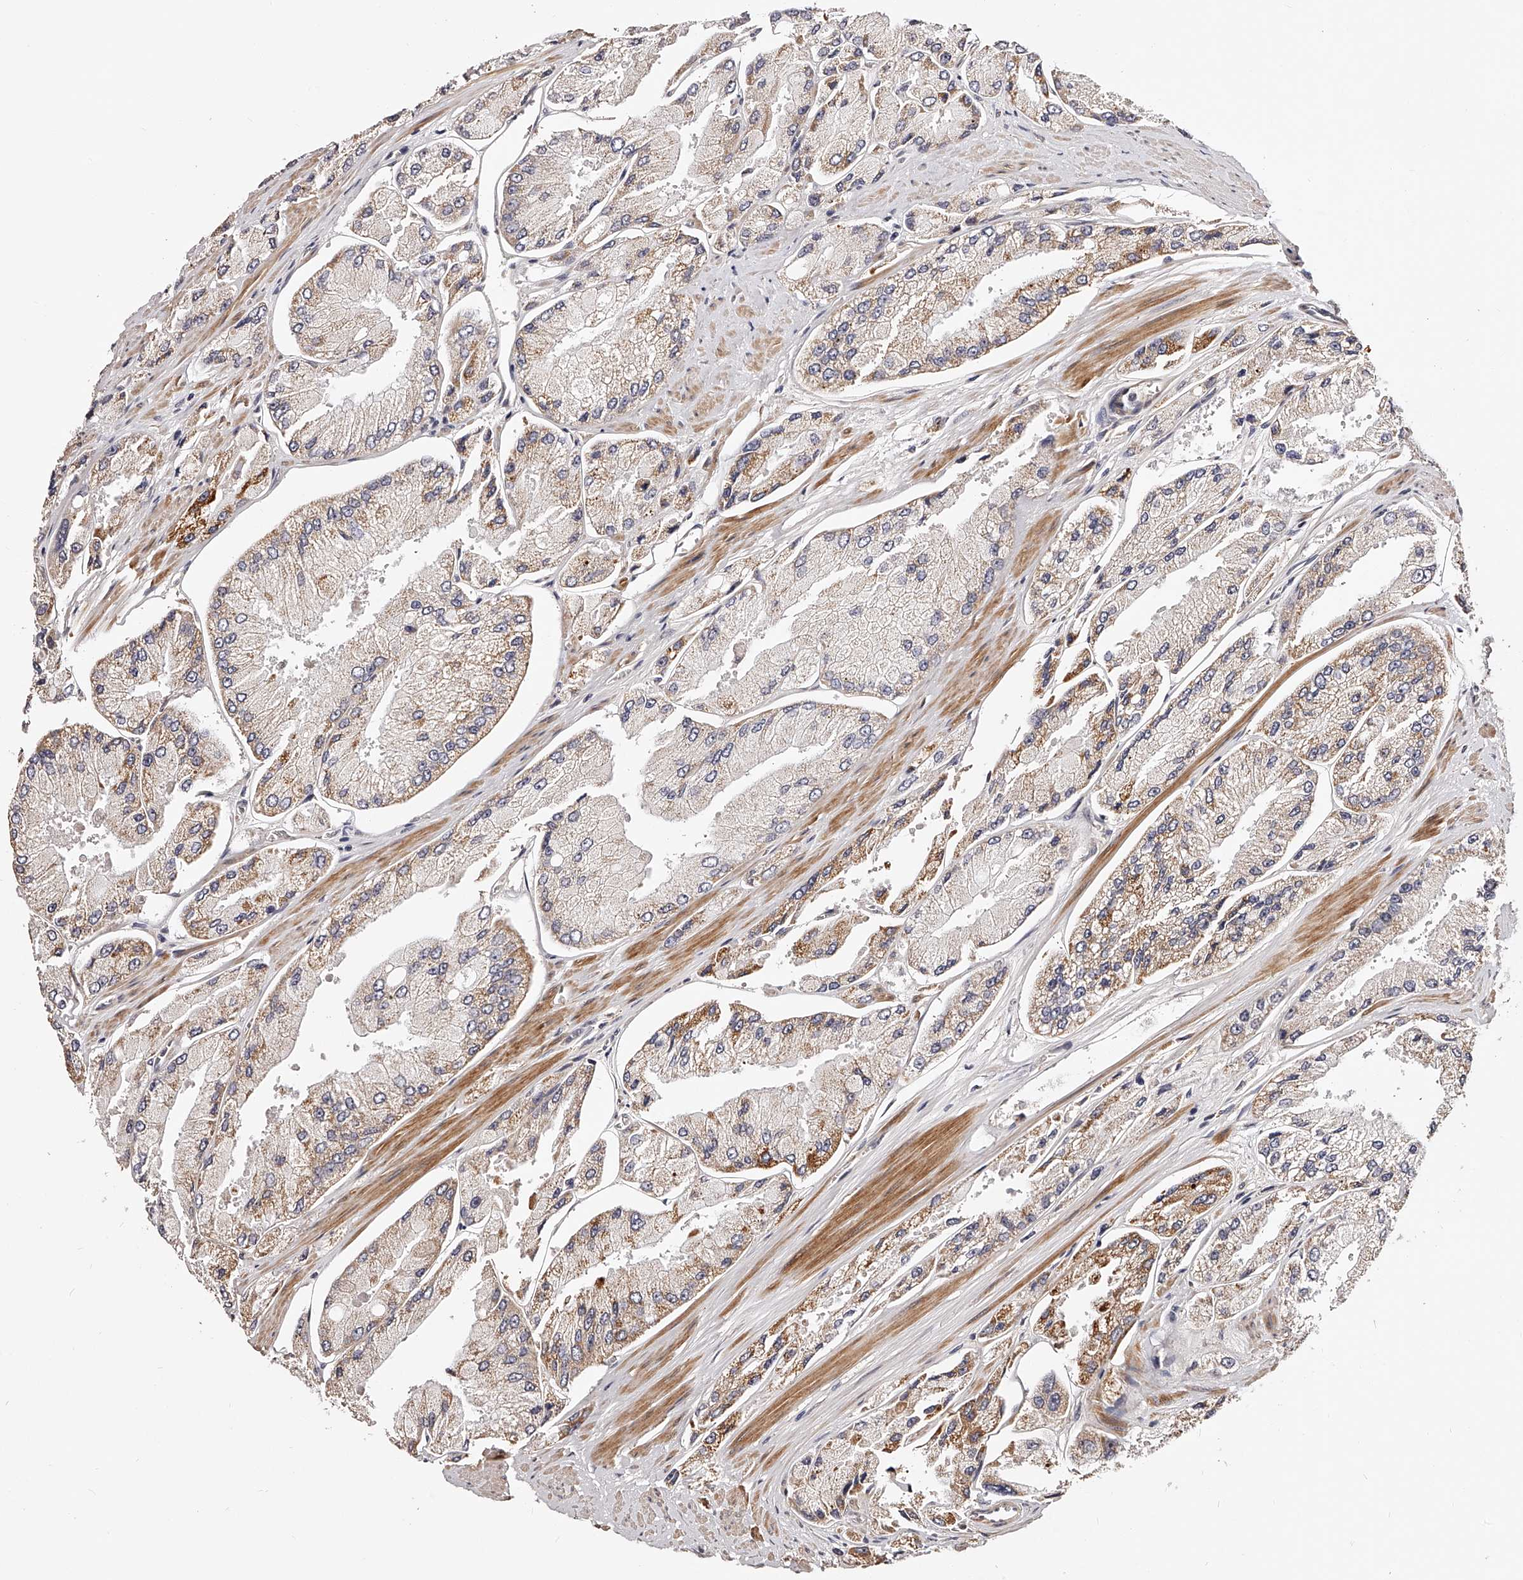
{"staining": {"intensity": "moderate", "quantity": "<25%", "location": "cytoplasmic/membranous"}, "tissue": "prostate cancer", "cell_type": "Tumor cells", "image_type": "cancer", "snomed": [{"axis": "morphology", "description": "Adenocarcinoma, High grade"}, {"axis": "topography", "description": "Prostate"}], "caption": "Protein staining of prostate cancer tissue displays moderate cytoplasmic/membranous staining in approximately <25% of tumor cells.", "gene": "ZNF502", "patient": {"sex": "male", "age": 58}}